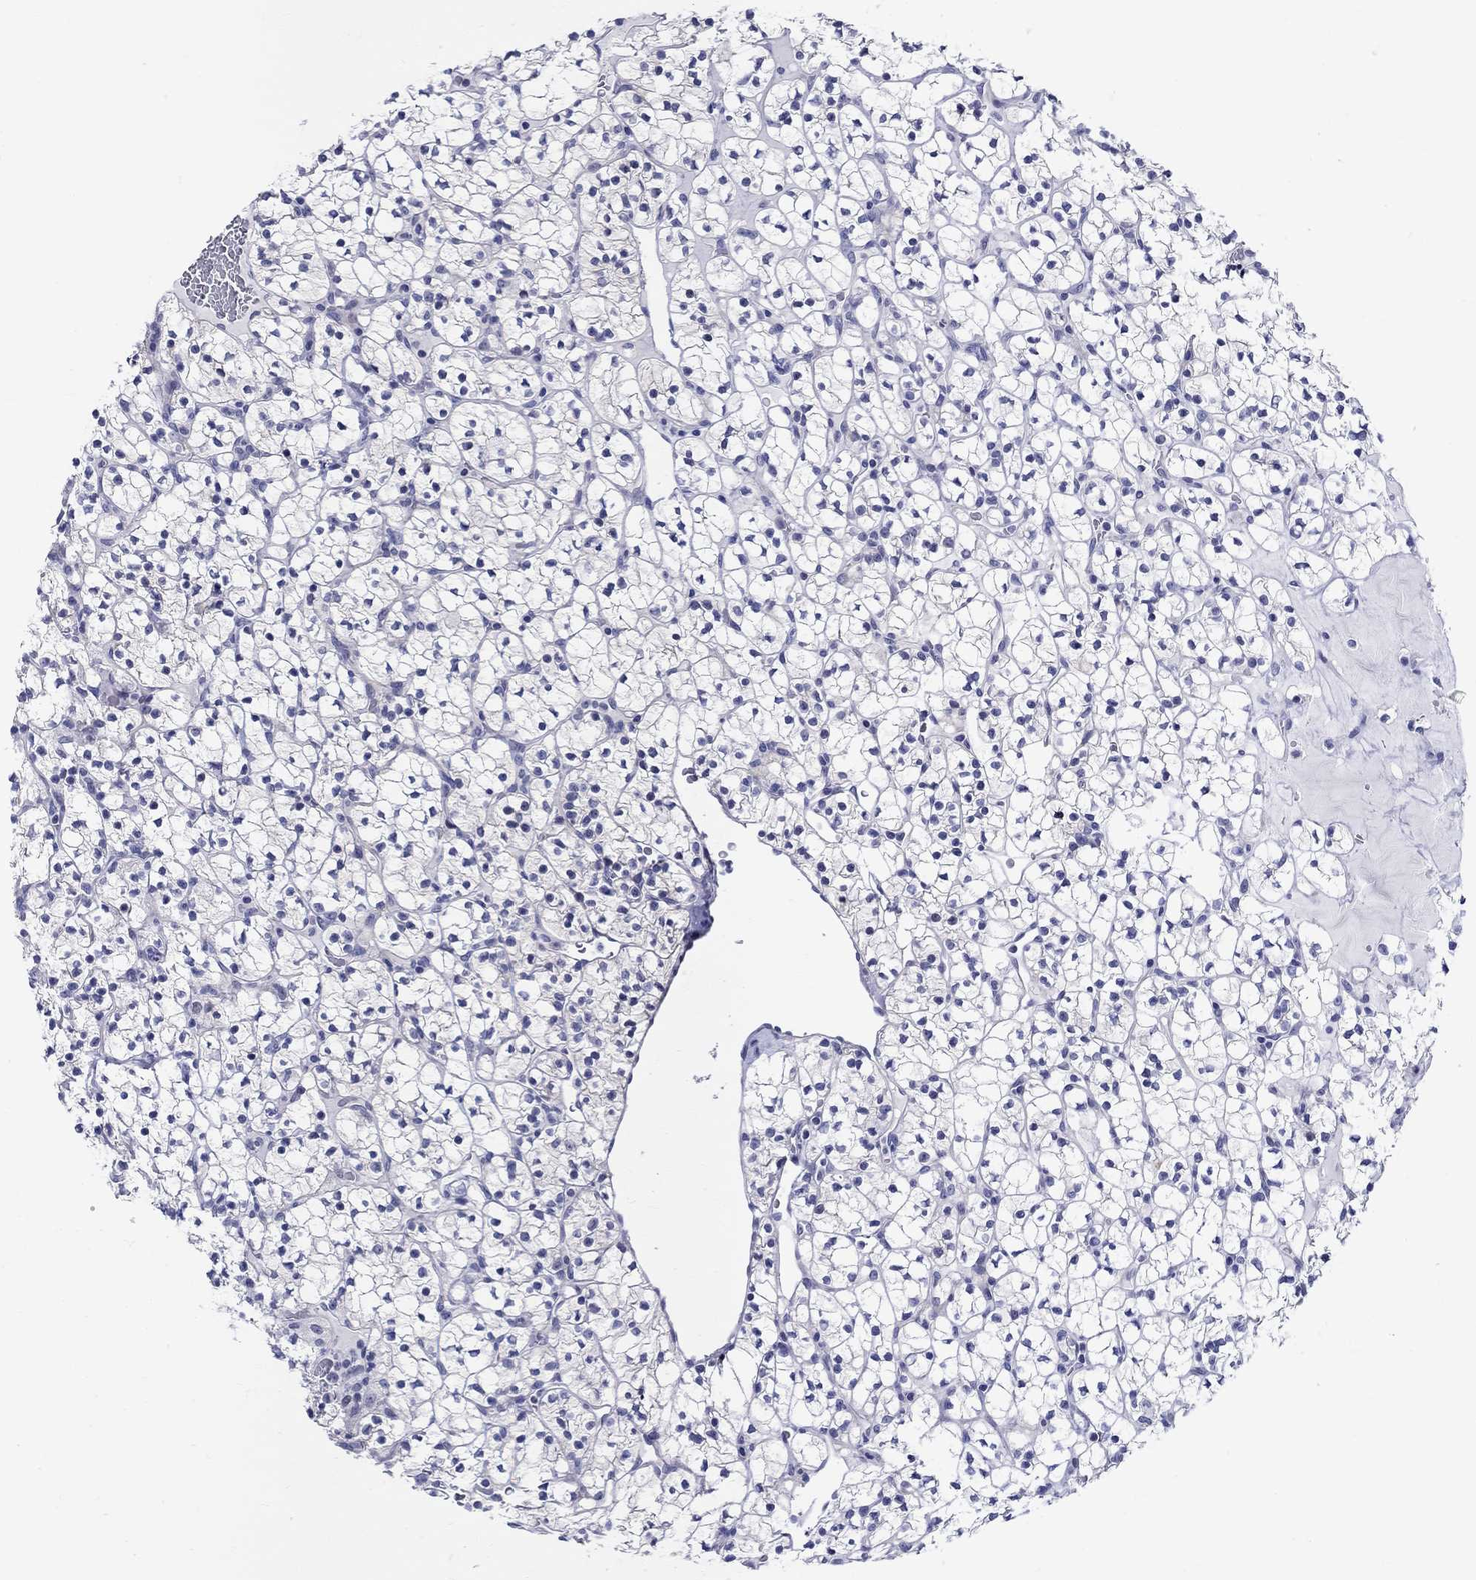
{"staining": {"intensity": "negative", "quantity": "none", "location": "none"}, "tissue": "renal cancer", "cell_type": "Tumor cells", "image_type": "cancer", "snomed": [{"axis": "morphology", "description": "Adenocarcinoma, NOS"}, {"axis": "topography", "description": "Kidney"}], "caption": "Immunohistochemistry image of adenocarcinoma (renal) stained for a protein (brown), which demonstrates no expression in tumor cells. (DAB (3,3'-diaminobenzidine) immunohistochemistry (IHC) with hematoxylin counter stain).", "gene": "CRYGS", "patient": {"sex": "female", "age": 89}}